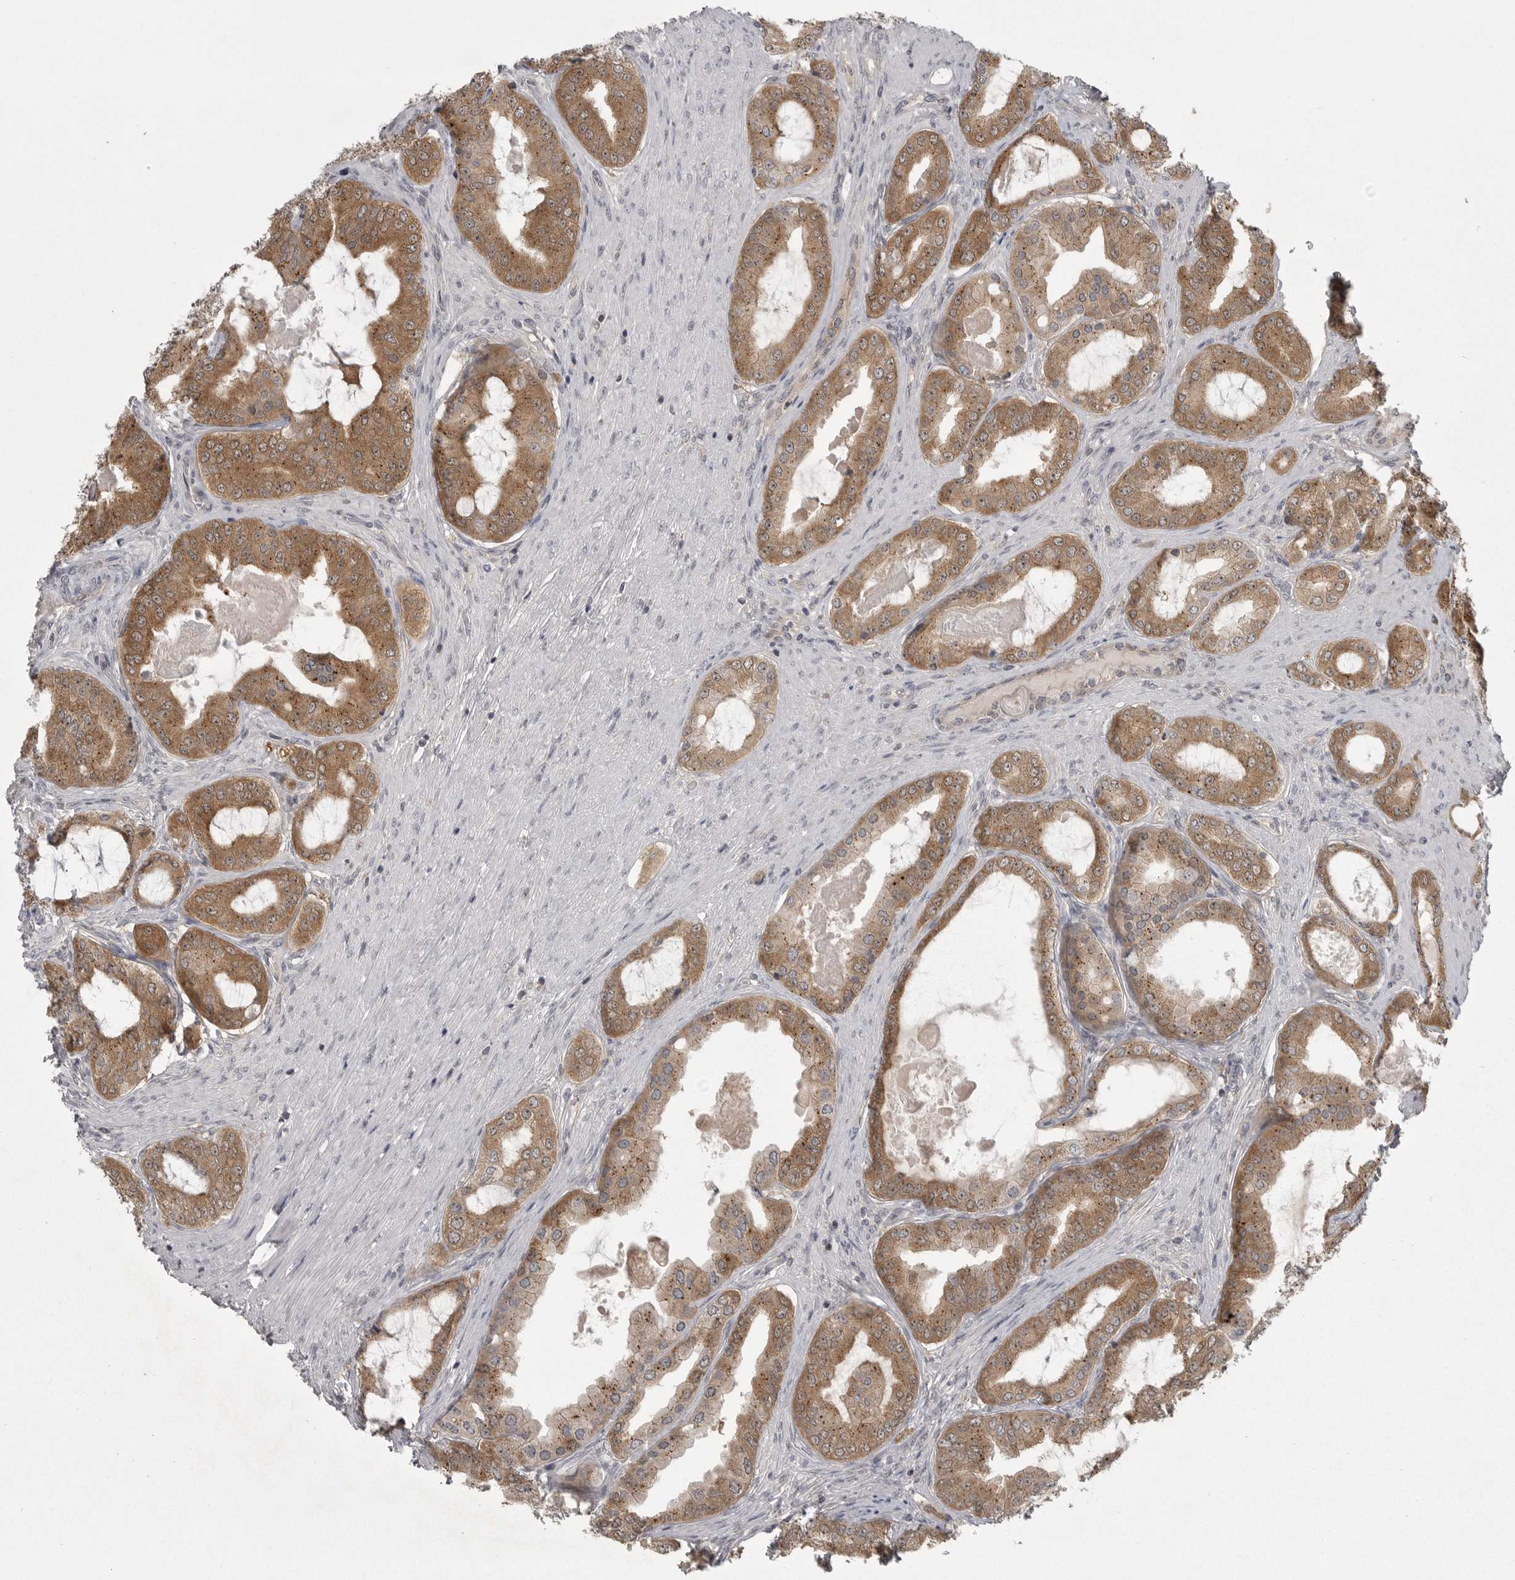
{"staining": {"intensity": "moderate", "quantity": ">75%", "location": "cytoplasmic/membranous"}, "tissue": "prostate cancer", "cell_type": "Tumor cells", "image_type": "cancer", "snomed": [{"axis": "morphology", "description": "Adenocarcinoma, High grade"}, {"axis": "topography", "description": "Prostate"}], "caption": "There is medium levels of moderate cytoplasmic/membranous staining in tumor cells of high-grade adenocarcinoma (prostate), as demonstrated by immunohistochemical staining (brown color).", "gene": "PHF13", "patient": {"sex": "male", "age": 60}}